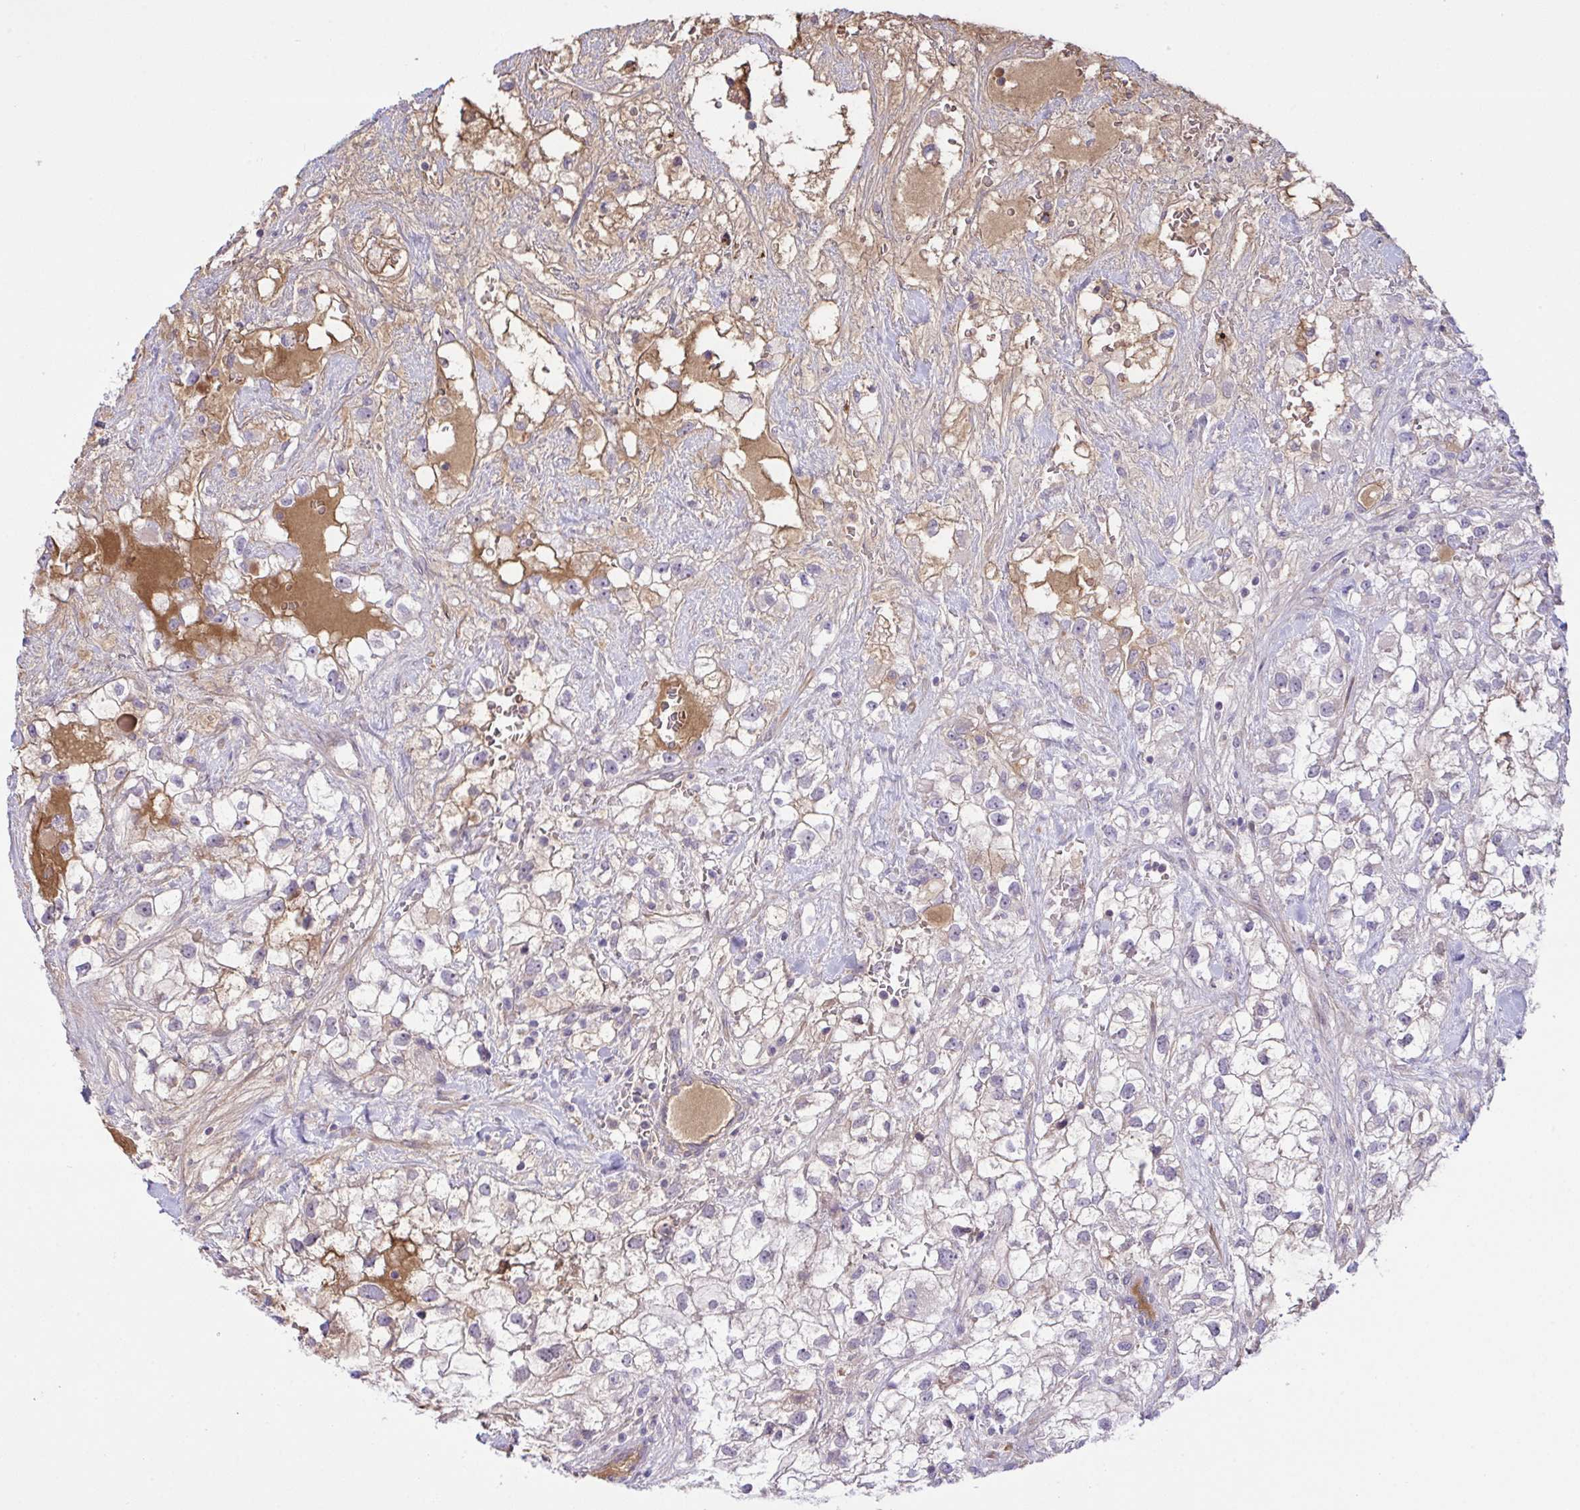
{"staining": {"intensity": "negative", "quantity": "none", "location": "none"}, "tissue": "renal cancer", "cell_type": "Tumor cells", "image_type": "cancer", "snomed": [{"axis": "morphology", "description": "Adenocarcinoma, NOS"}, {"axis": "topography", "description": "Kidney"}], "caption": "This is an IHC micrograph of adenocarcinoma (renal). There is no staining in tumor cells.", "gene": "SYNPO2L", "patient": {"sex": "male", "age": 59}}